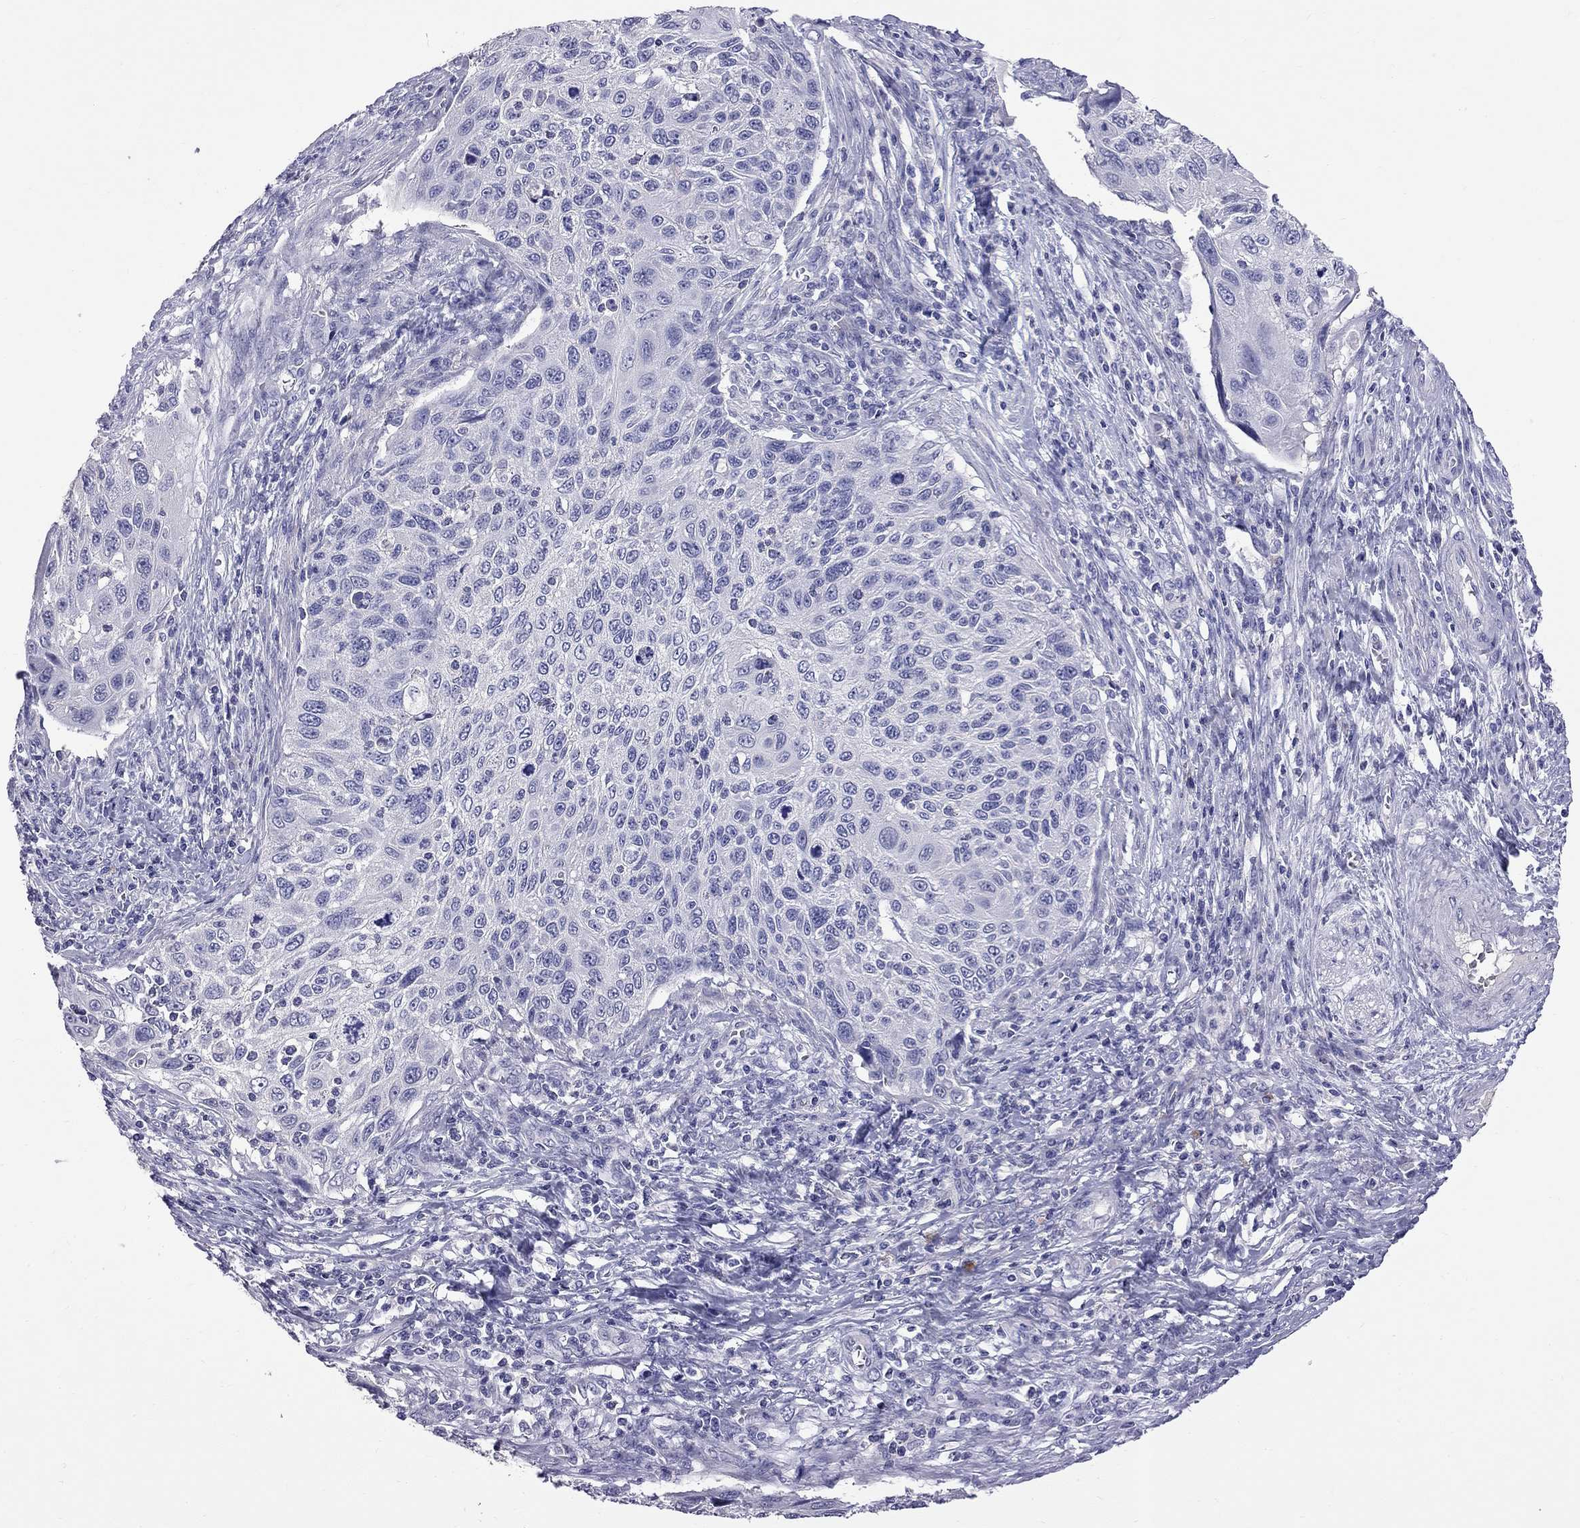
{"staining": {"intensity": "negative", "quantity": "none", "location": "none"}, "tissue": "cervical cancer", "cell_type": "Tumor cells", "image_type": "cancer", "snomed": [{"axis": "morphology", "description": "Squamous cell carcinoma, NOS"}, {"axis": "topography", "description": "Cervix"}], "caption": "The immunohistochemistry image has no significant expression in tumor cells of squamous cell carcinoma (cervical) tissue.", "gene": "CFAP91", "patient": {"sex": "female", "age": 70}}